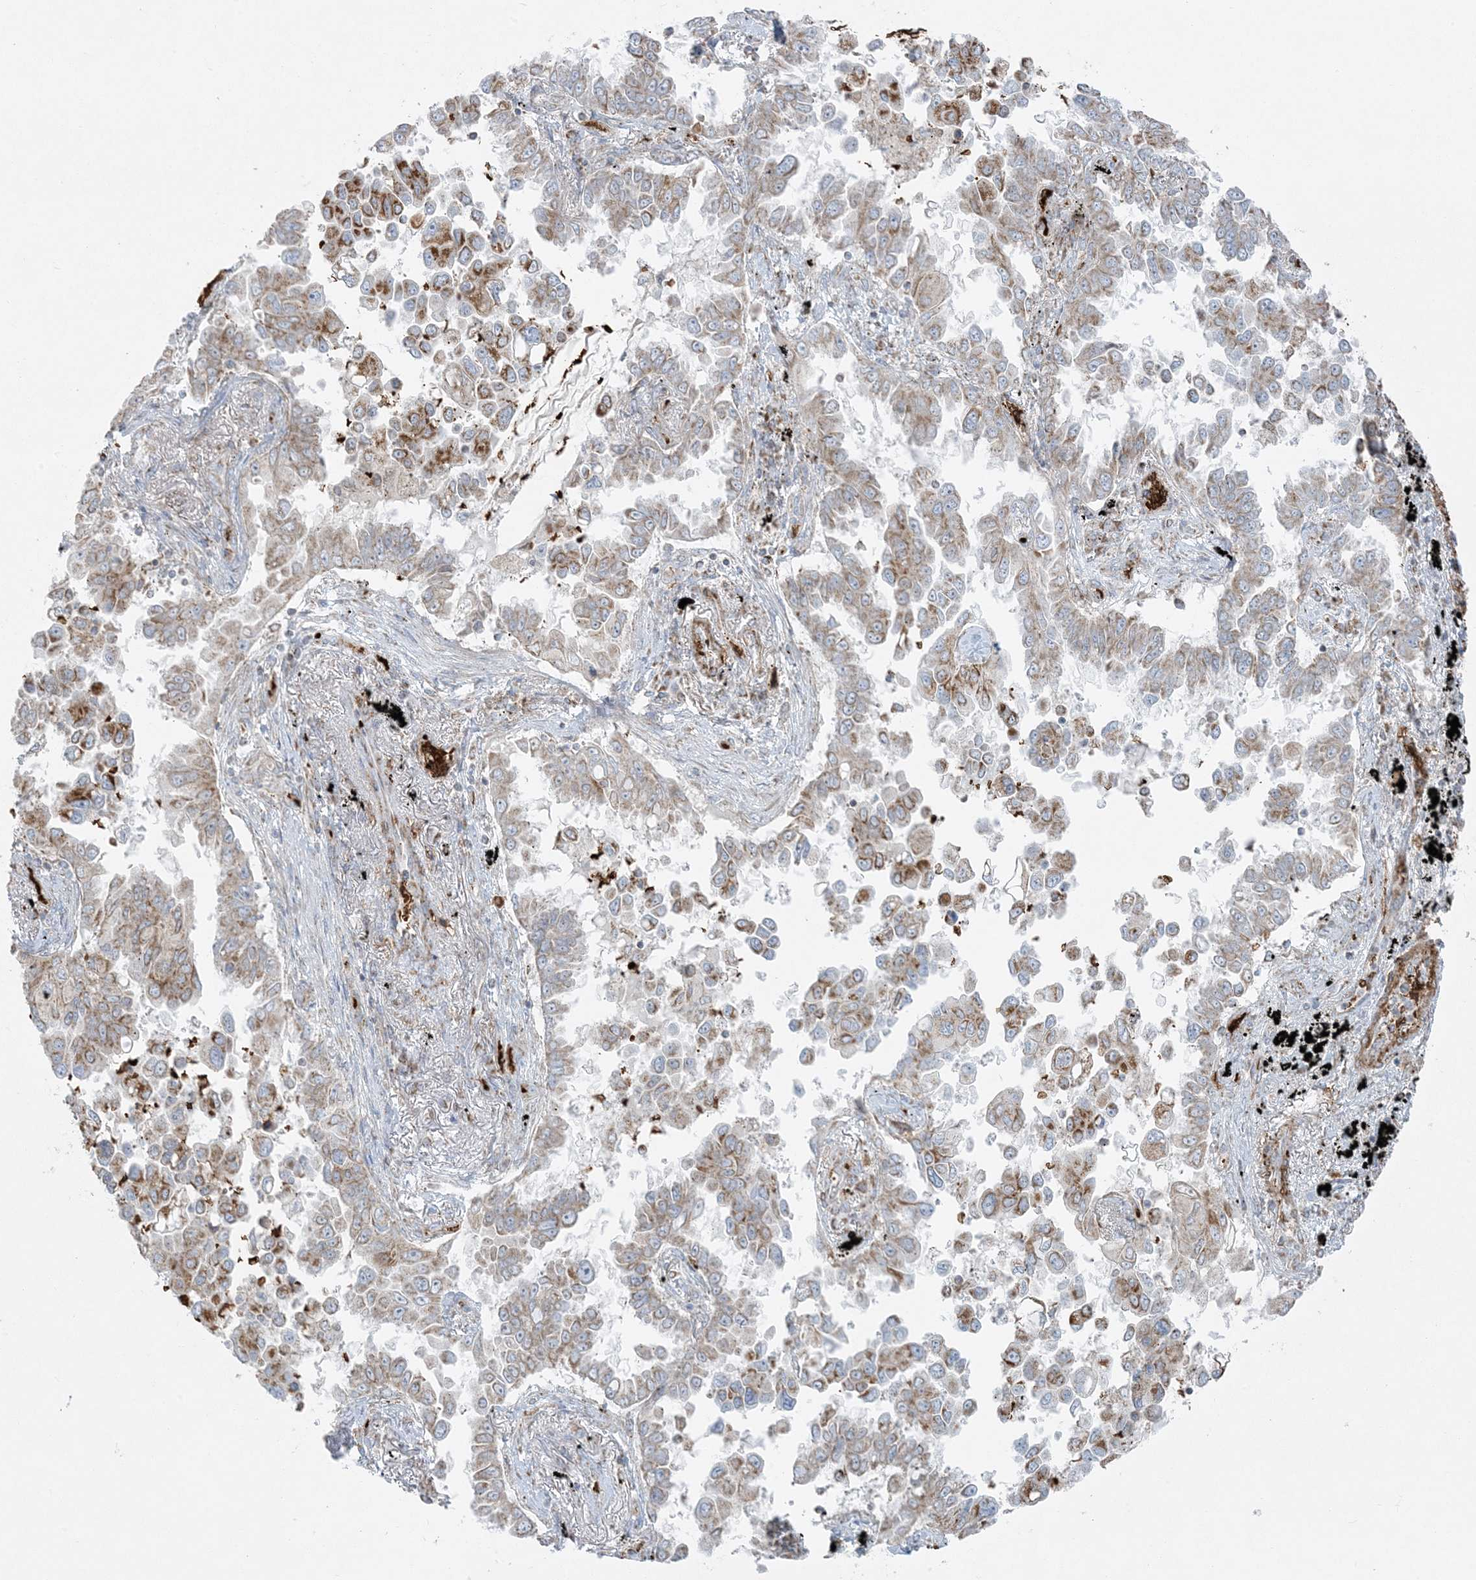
{"staining": {"intensity": "moderate", "quantity": "25%-75%", "location": "cytoplasmic/membranous"}, "tissue": "lung cancer", "cell_type": "Tumor cells", "image_type": "cancer", "snomed": [{"axis": "morphology", "description": "Adenocarcinoma, NOS"}, {"axis": "topography", "description": "Lung"}], "caption": "Brown immunohistochemical staining in human lung cancer demonstrates moderate cytoplasmic/membranous positivity in about 25%-75% of tumor cells. (brown staining indicates protein expression, while blue staining denotes nuclei).", "gene": "PIK3R4", "patient": {"sex": "female", "age": 67}}